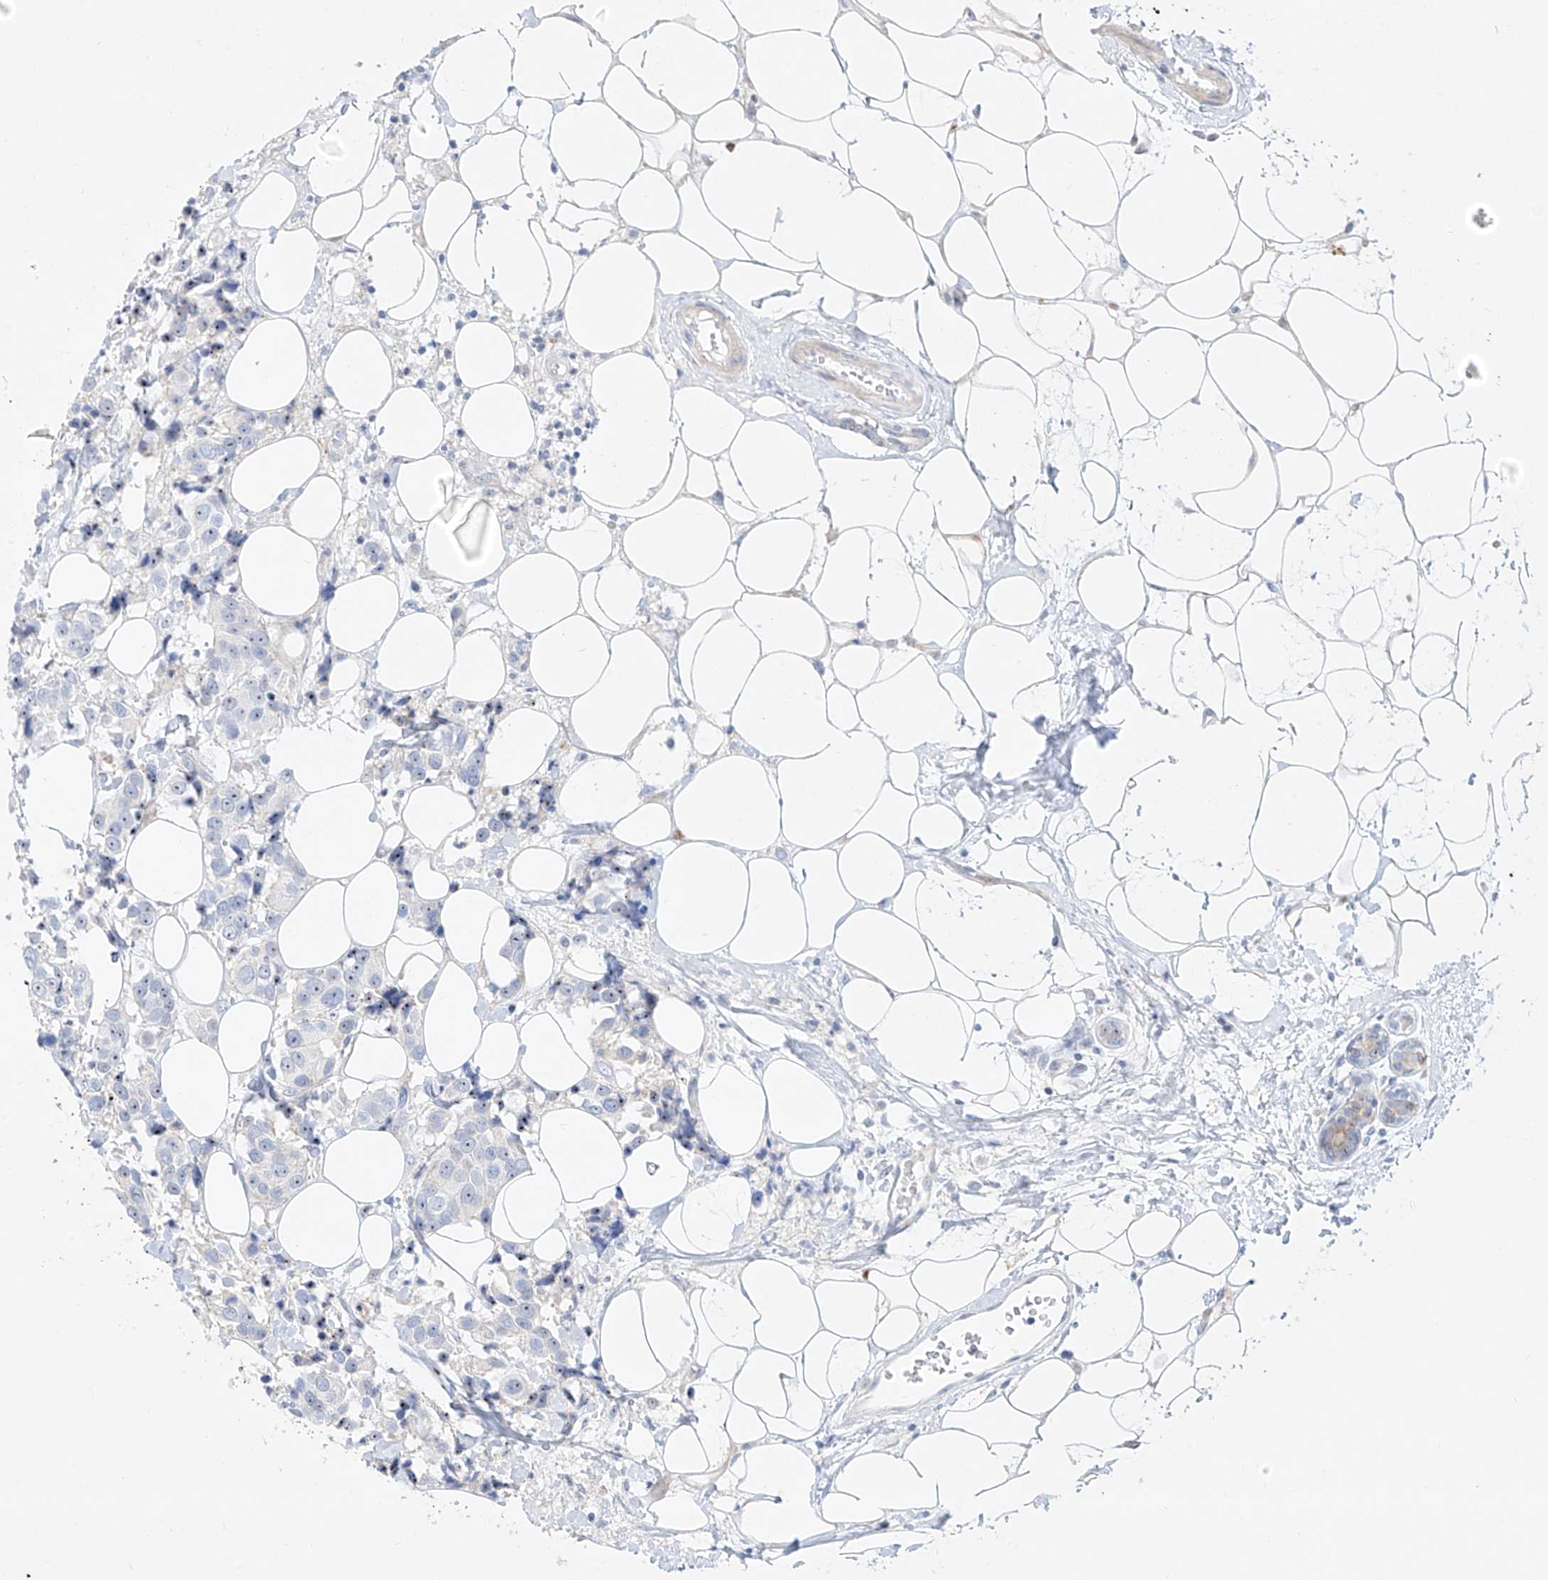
{"staining": {"intensity": "negative", "quantity": "none", "location": "none"}, "tissue": "breast cancer", "cell_type": "Tumor cells", "image_type": "cancer", "snomed": [{"axis": "morphology", "description": "Normal tissue, NOS"}, {"axis": "morphology", "description": "Duct carcinoma"}, {"axis": "topography", "description": "Breast"}], "caption": "IHC histopathology image of infiltrating ductal carcinoma (breast) stained for a protein (brown), which reveals no positivity in tumor cells. The staining was performed using DAB to visualize the protein expression in brown, while the nuclei were stained in blue with hematoxylin (Magnification: 20x).", "gene": "SNU13", "patient": {"sex": "female", "age": 39}}